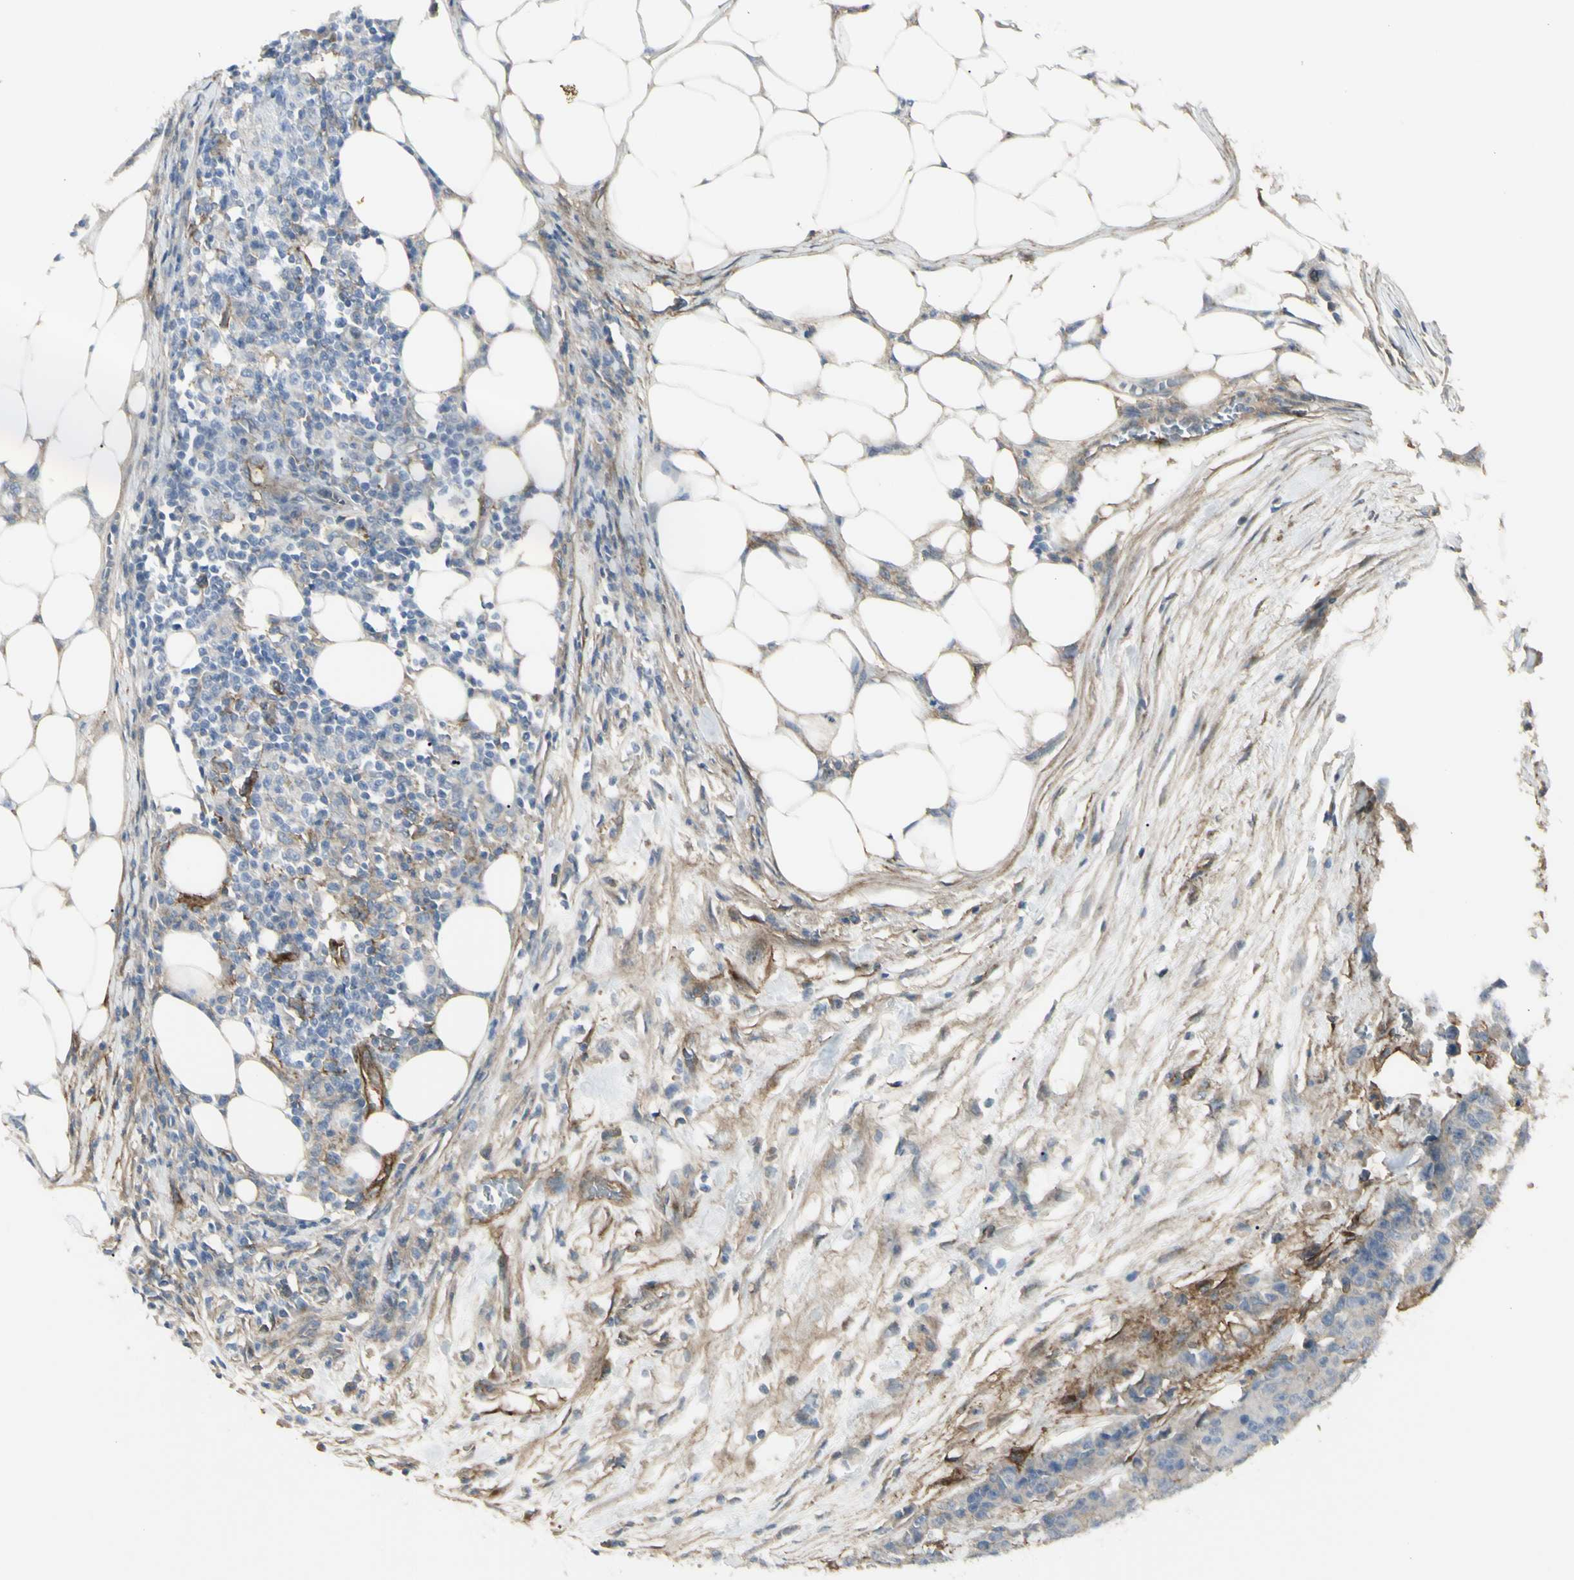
{"staining": {"intensity": "weak", "quantity": "25%-75%", "location": "cytoplasmic/membranous"}, "tissue": "colorectal cancer", "cell_type": "Tumor cells", "image_type": "cancer", "snomed": [{"axis": "morphology", "description": "Adenocarcinoma, NOS"}, {"axis": "topography", "description": "Colon"}], "caption": "A high-resolution photomicrograph shows immunohistochemistry (IHC) staining of colorectal adenocarcinoma, which demonstrates weak cytoplasmic/membranous positivity in approximately 25%-75% of tumor cells.", "gene": "CD276", "patient": {"sex": "female", "age": 86}}